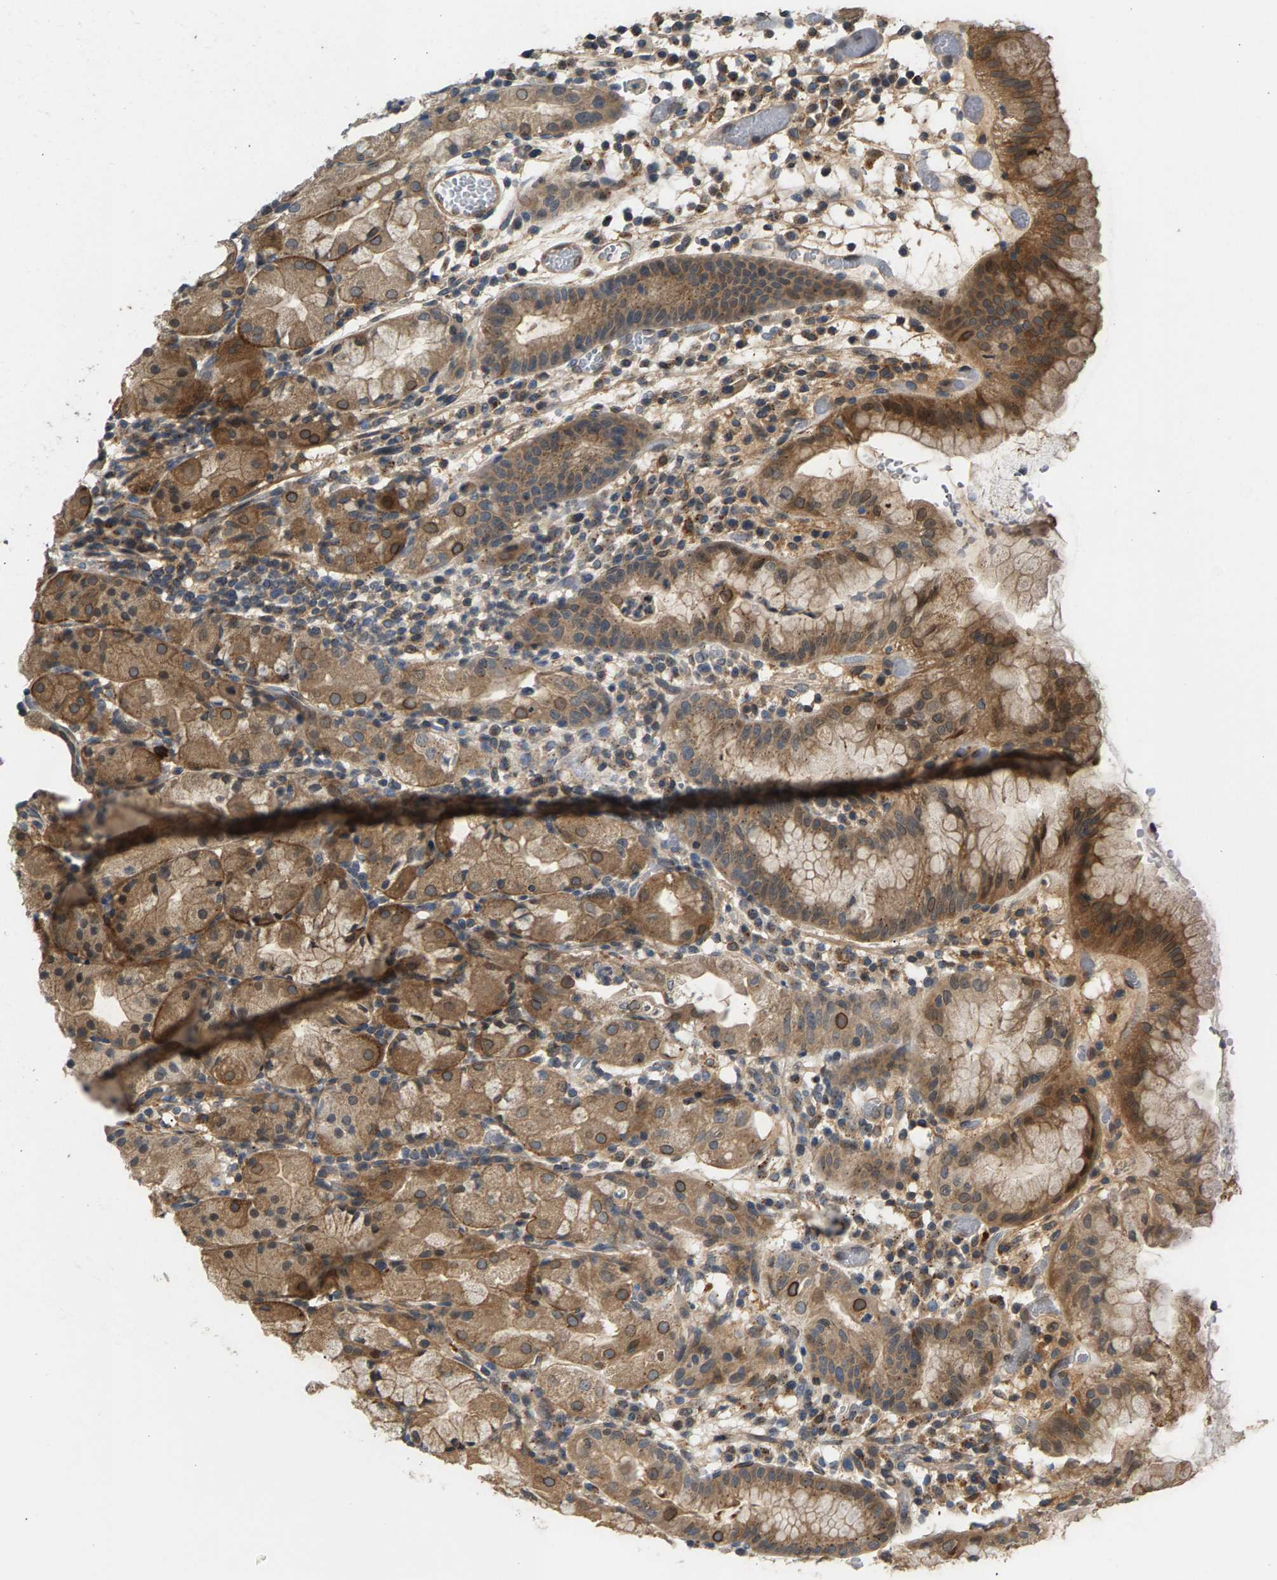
{"staining": {"intensity": "moderate", "quantity": ">75%", "location": "cytoplasmic/membranous"}, "tissue": "stomach", "cell_type": "Glandular cells", "image_type": "normal", "snomed": [{"axis": "morphology", "description": "Normal tissue, NOS"}, {"axis": "topography", "description": "Stomach"}, {"axis": "topography", "description": "Stomach, lower"}], "caption": "The image displays immunohistochemical staining of benign stomach. There is moderate cytoplasmic/membranous expression is seen in approximately >75% of glandular cells. (DAB (3,3'-diaminobenzidine) IHC with brightfield microscopy, high magnification).", "gene": "MAP2K5", "patient": {"sex": "female", "age": 75}}